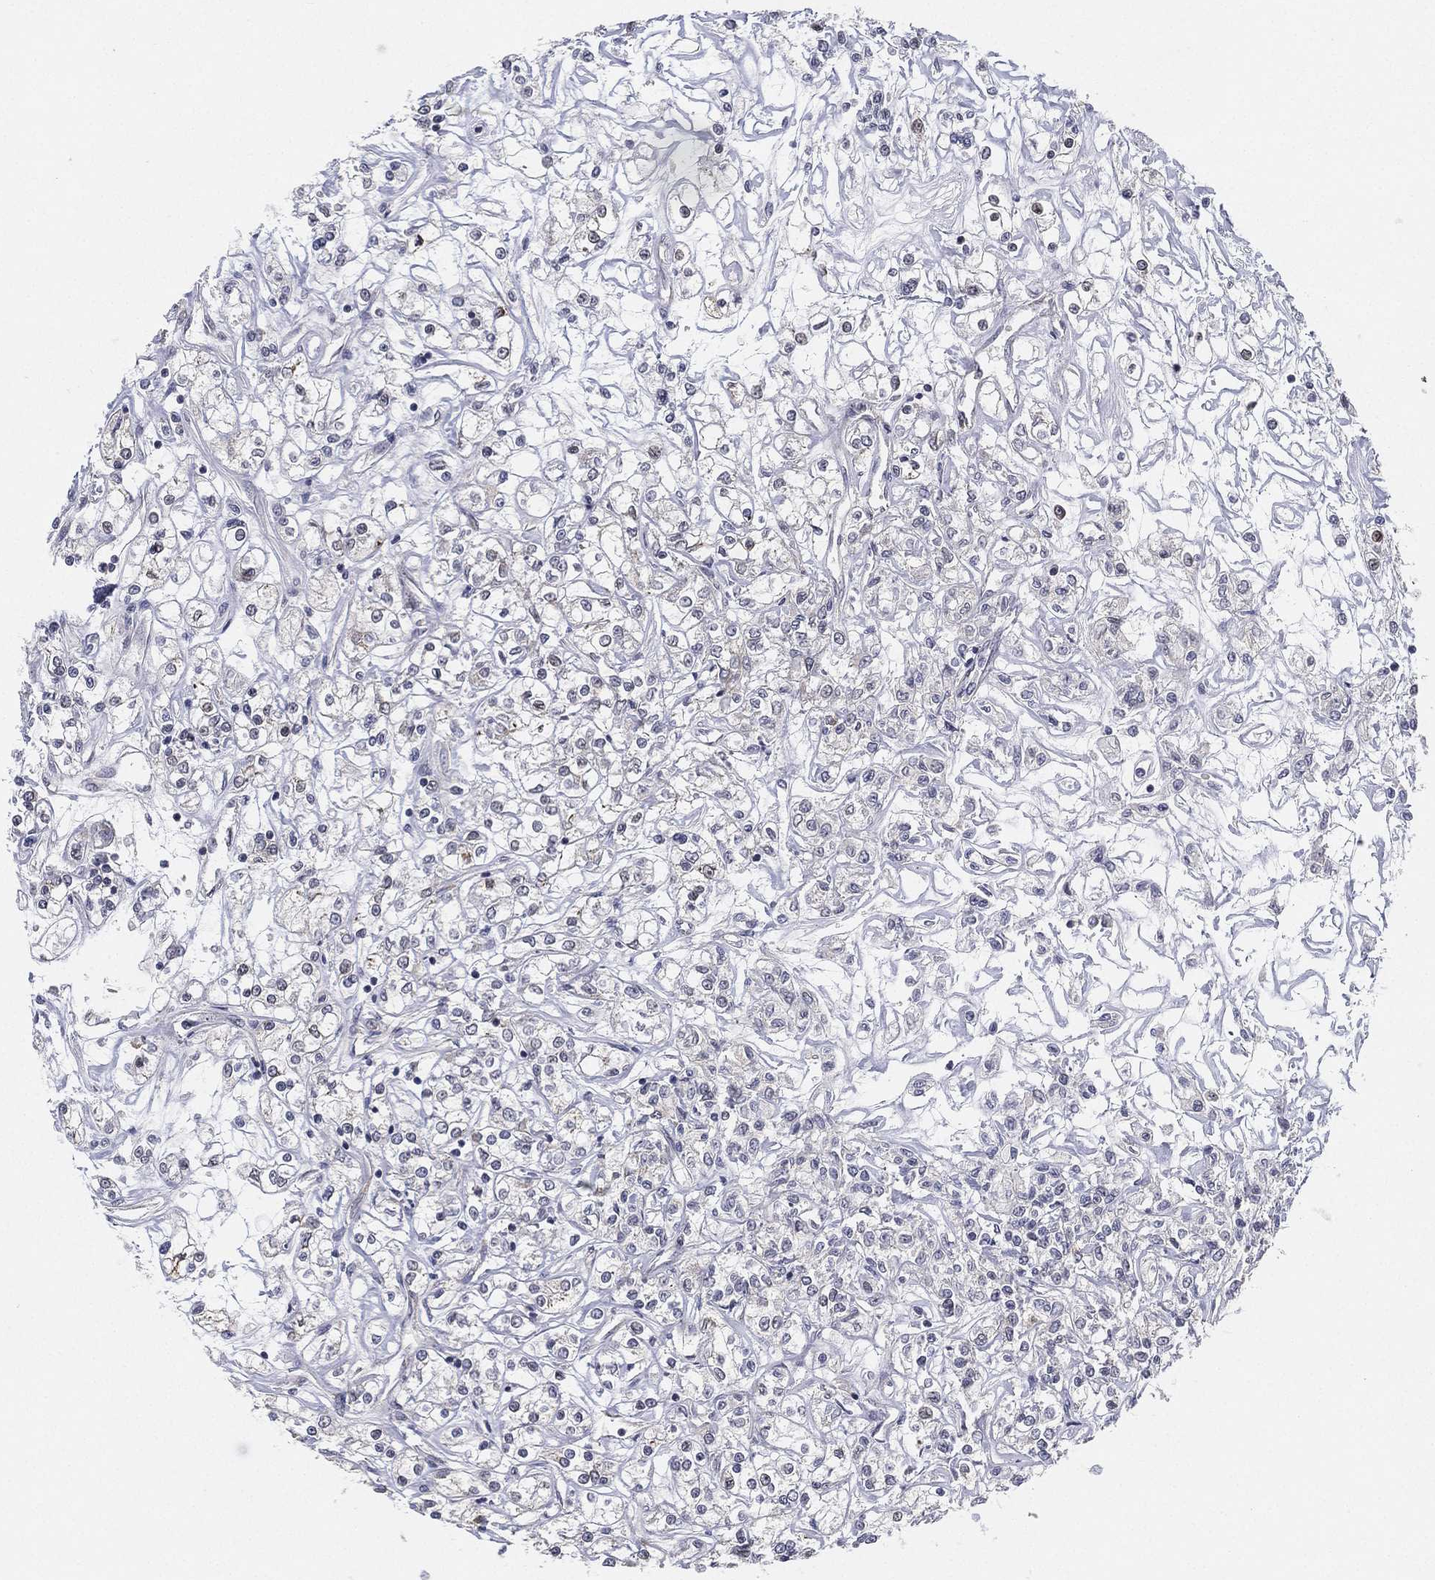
{"staining": {"intensity": "negative", "quantity": "none", "location": "none"}, "tissue": "renal cancer", "cell_type": "Tumor cells", "image_type": "cancer", "snomed": [{"axis": "morphology", "description": "Adenocarcinoma, NOS"}, {"axis": "topography", "description": "Kidney"}], "caption": "Human adenocarcinoma (renal) stained for a protein using immunohistochemistry shows no expression in tumor cells.", "gene": "PPP1R16B", "patient": {"sex": "female", "age": 59}}